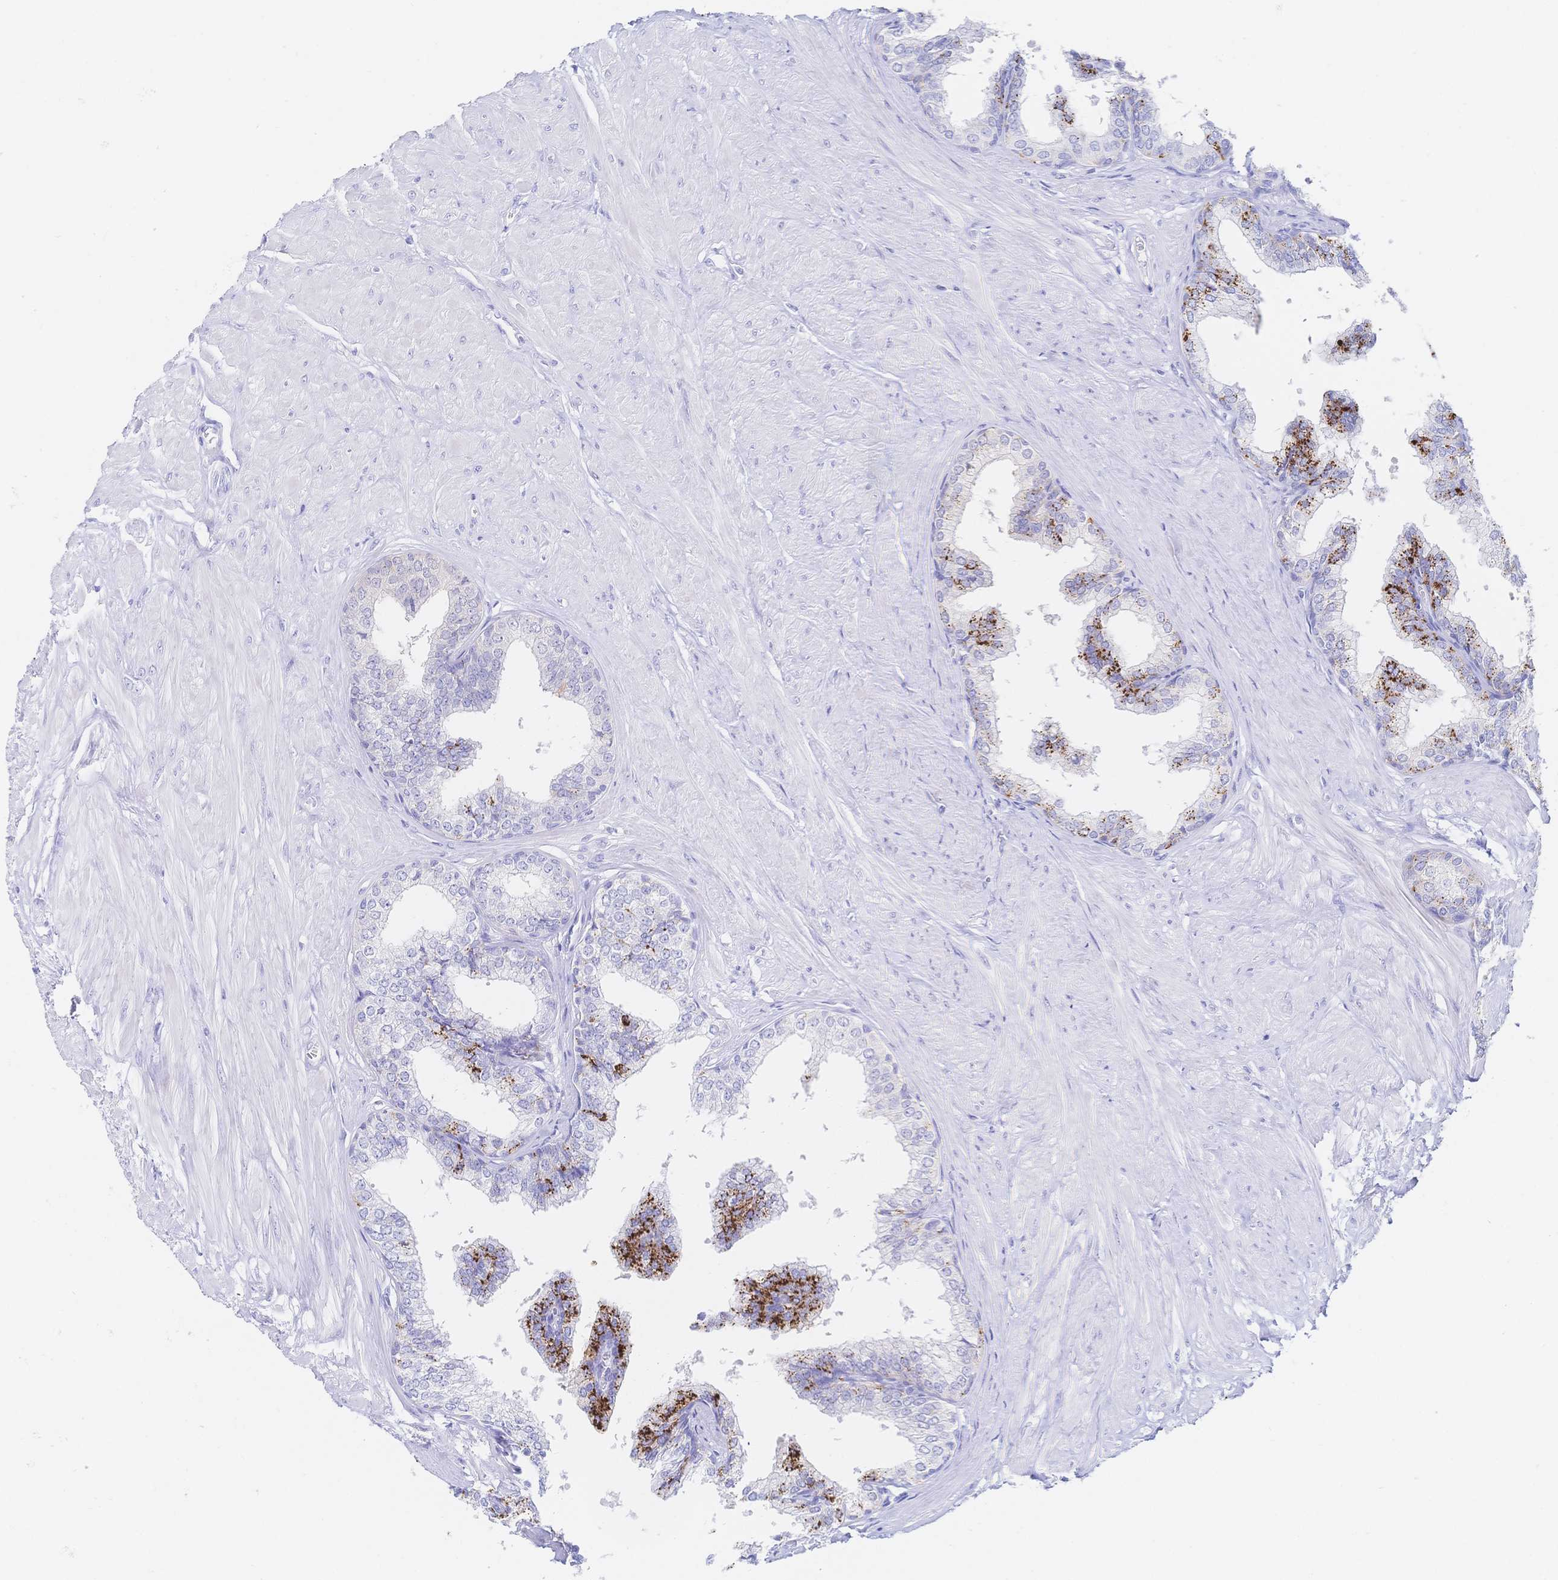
{"staining": {"intensity": "strong", "quantity": "25%-75%", "location": "cytoplasmic/membranous"}, "tissue": "prostate", "cell_type": "Glandular cells", "image_type": "normal", "snomed": [{"axis": "morphology", "description": "Normal tissue, NOS"}, {"axis": "topography", "description": "Prostate"}, {"axis": "topography", "description": "Peripheral nerve tissue"}], "caption": "The immunohistochemical stain shows strong cytoplasmic/membranous positivity in glandular cells of benign prostate. (Stains: DAB in brown, nuclei in blue, Microscopy: brightfield microscopy at high magnification).", "gene": "RRM1", "patient": {"sex": "male", "age": 55}}